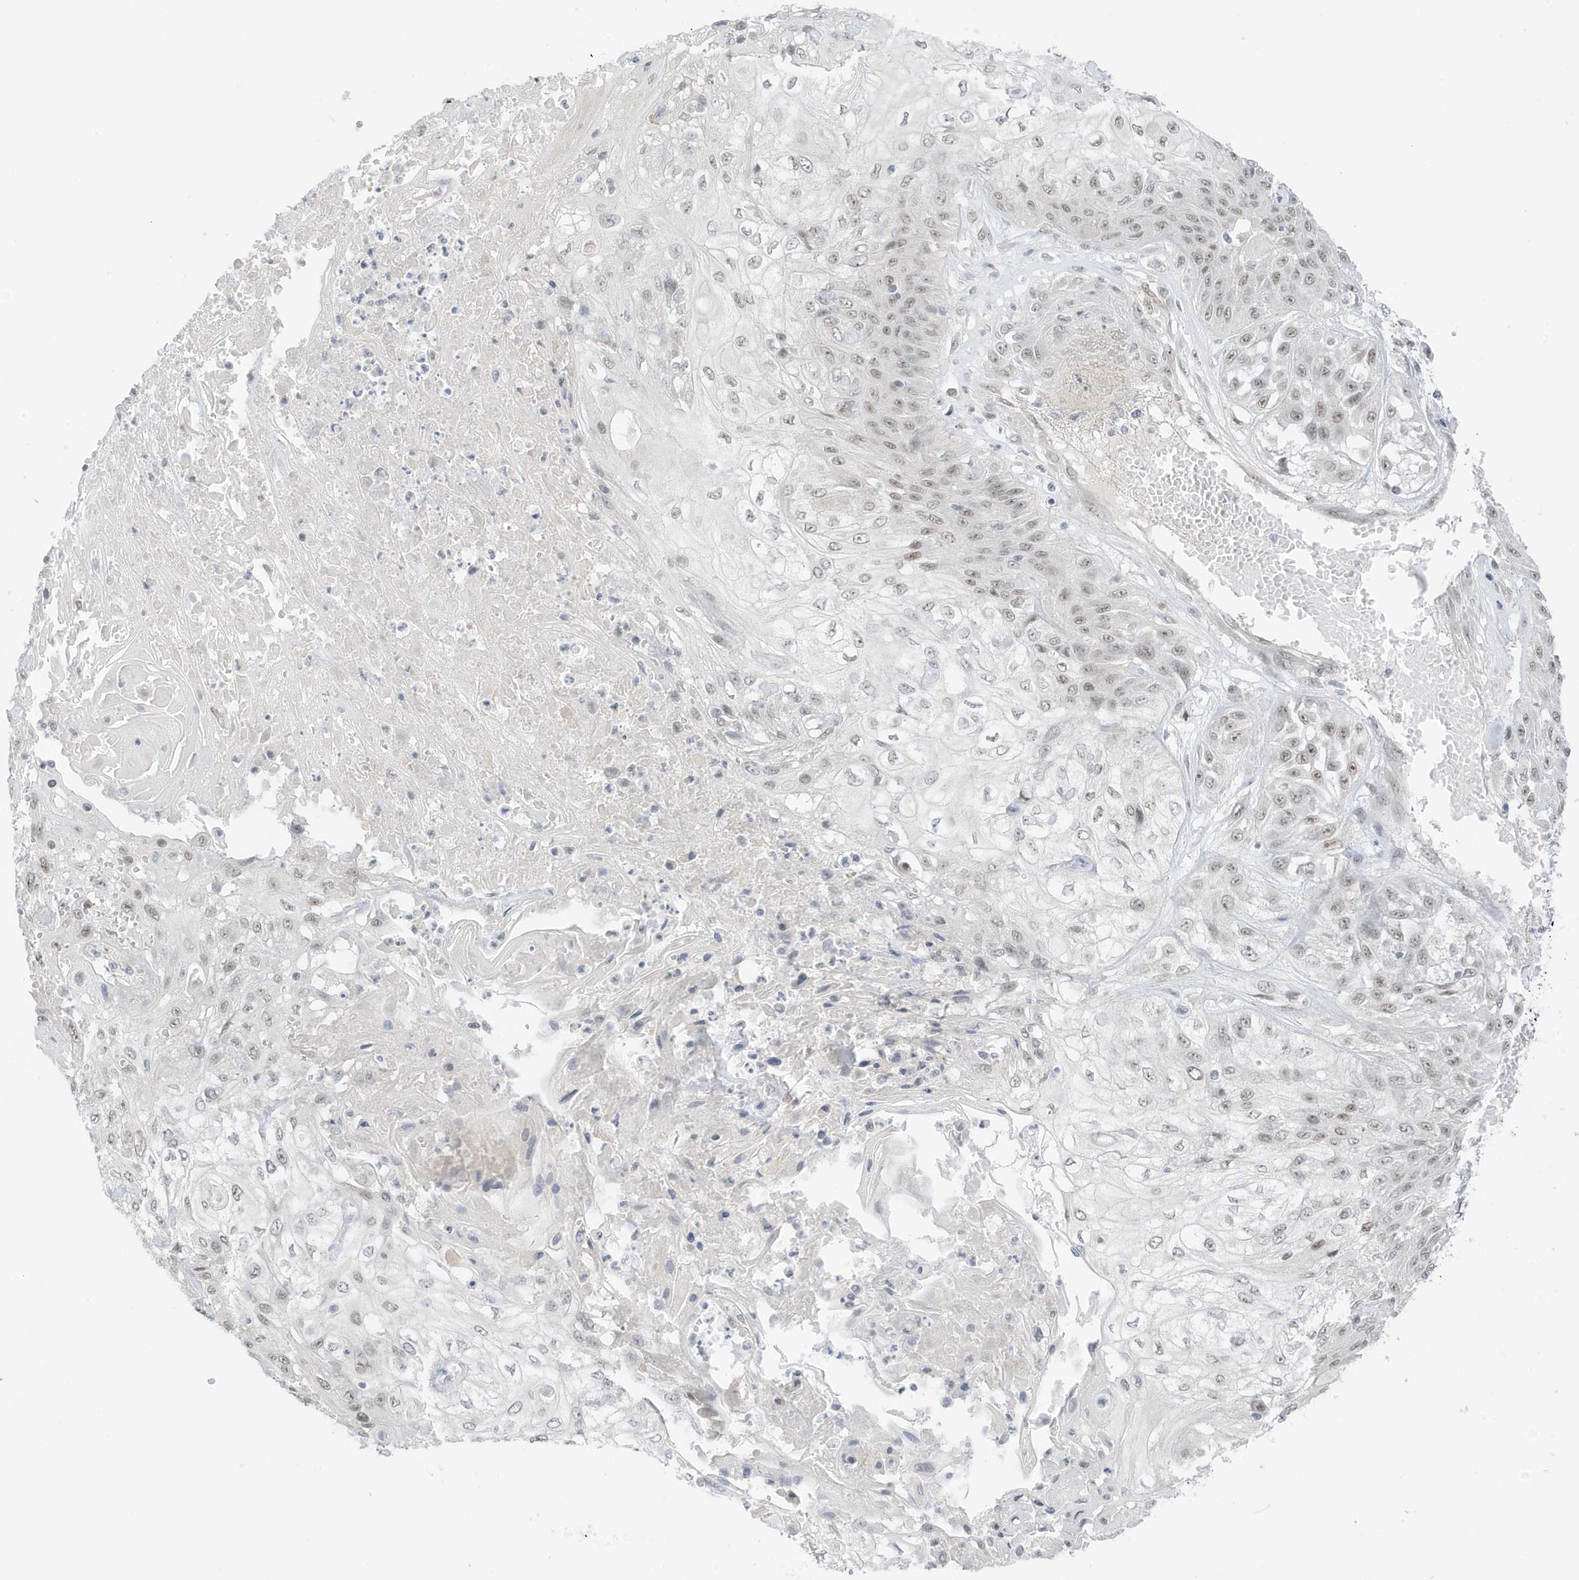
{"staining": {"intensity": "weak", "quantity": "25%-75%", "location": "nuclear"}, "tissue": "skin cancer", "cell_type": "Tumor cells", "image_type": "cancer", "snomed": [{"axis": "morphology", "description": "Squamous cell carcinoma, NOS"}, {"axis": "morphology", "description": "Squamous cell carcinoma, metastatic, NOS"}, {"axis": "topography", "description": "Skin"}, {"axis": "topography", "description": "Lymph node"}], "caption": "Immunohistochemical staining of human skin cancer exhibits low levels of weak nuclear protein staining in approximately 25%-75% of tumor cells. (Stains: DAB (3,3'-diaminobenzidine) in brown, nuclei in blue, Microscopy: brightfield microscopy at high magnification).", "gene": "MSL3", "patient": {"sex": "male", "age": 75}}